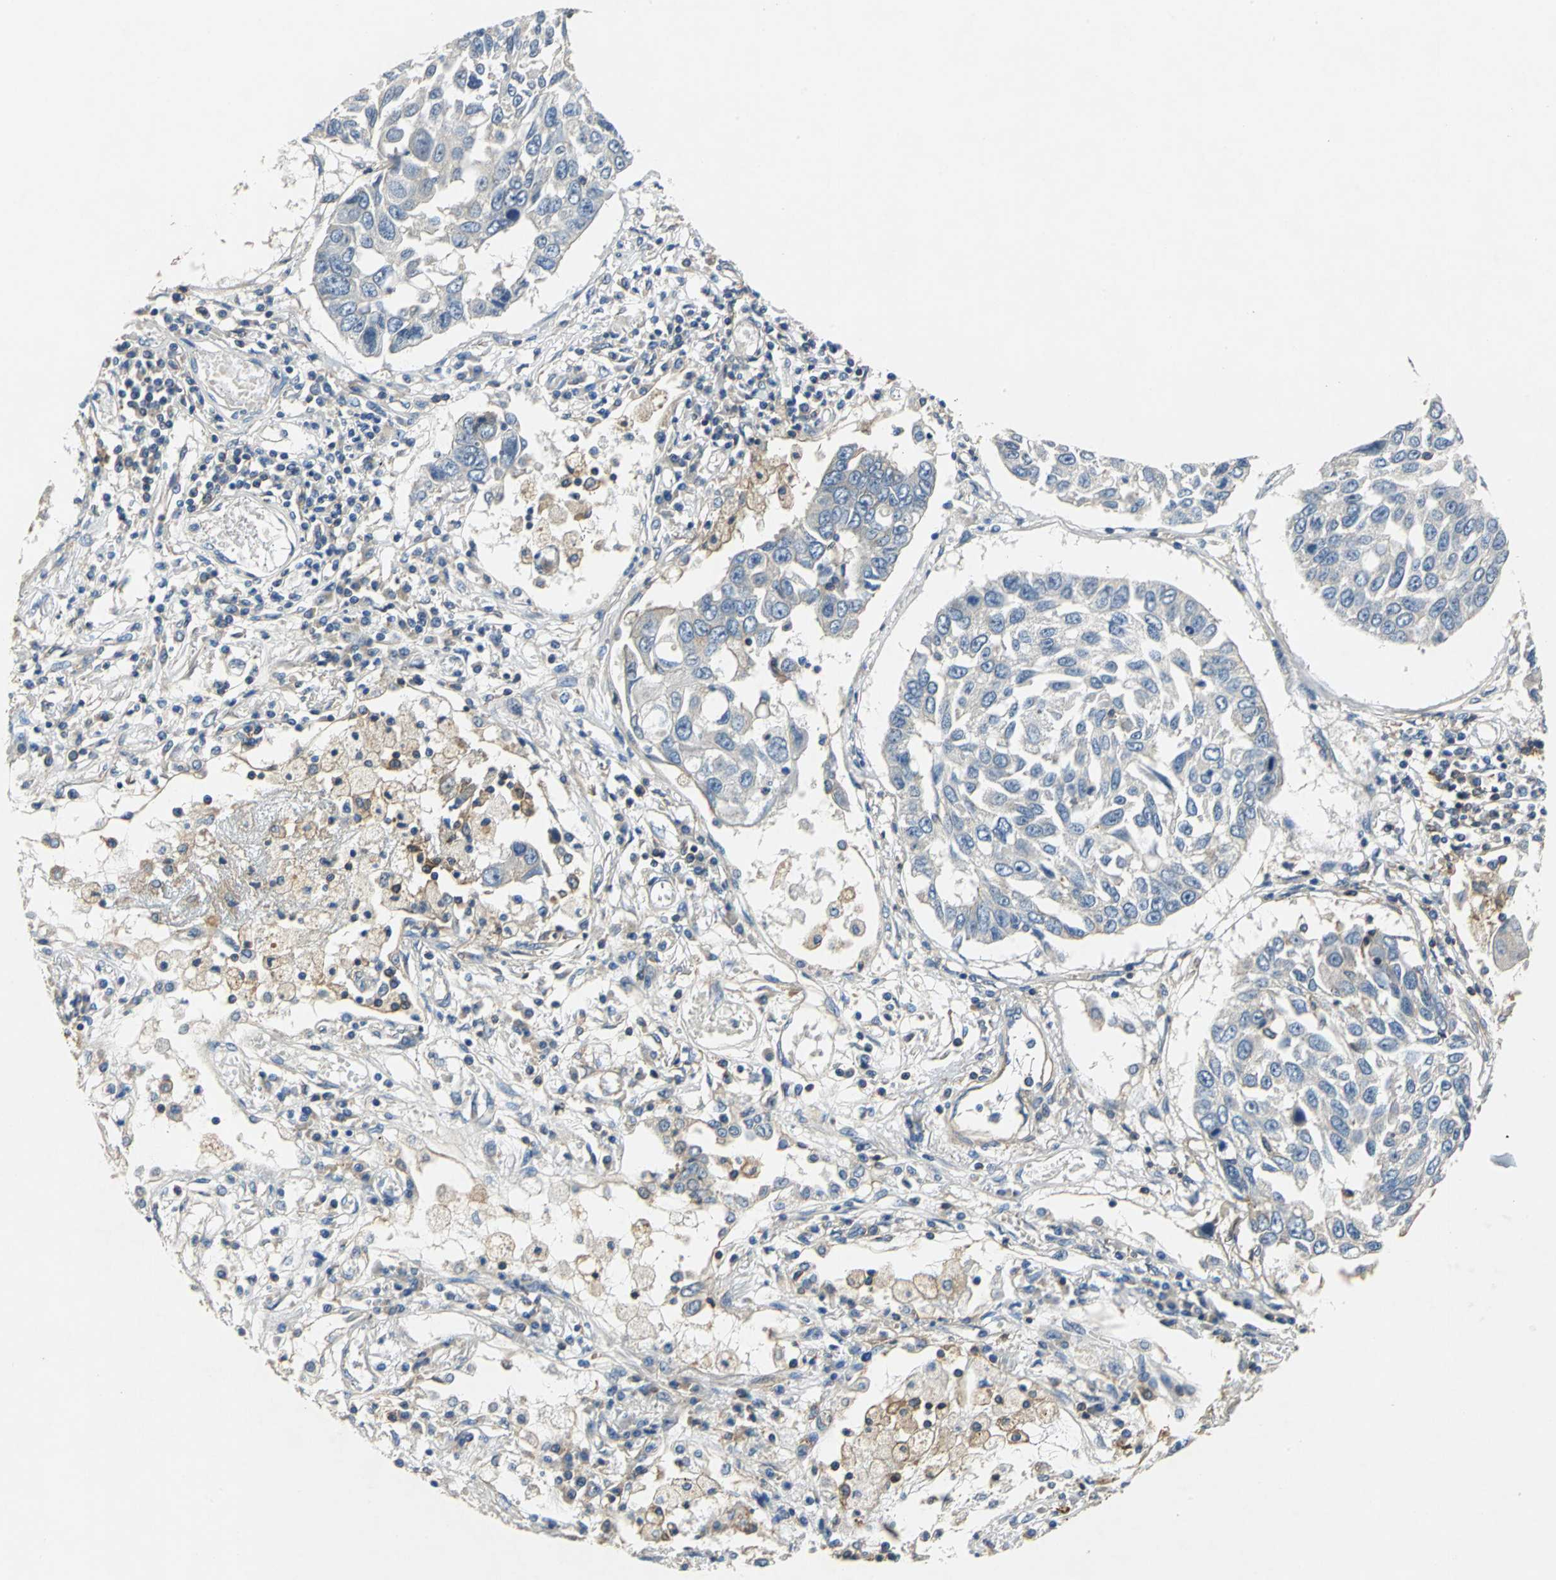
{"staining": {"intensity": "weak", "quantity": "<25%", "location": "cytoplasmic/membranous"}, "tissue": "lung cancer", "cell_type": "Tumor cells", "image_type": "cancer", "snomed": [{"axis": "morphology", "description": "Squamous cell carcinoma, NOS"}, {"axis": "topography", "description": "Lung"}], "caption": "Immunohistochemical staining of lung cancer (squamous cell carcinoma) exhibits no significant positivity in tumor cells. The staining is performed using DAB brown chromogen with nuclei counter-stained in using hematoxylin.", "gene": "DDX3Y", "patient": {"sex": "male", "age": 71}}